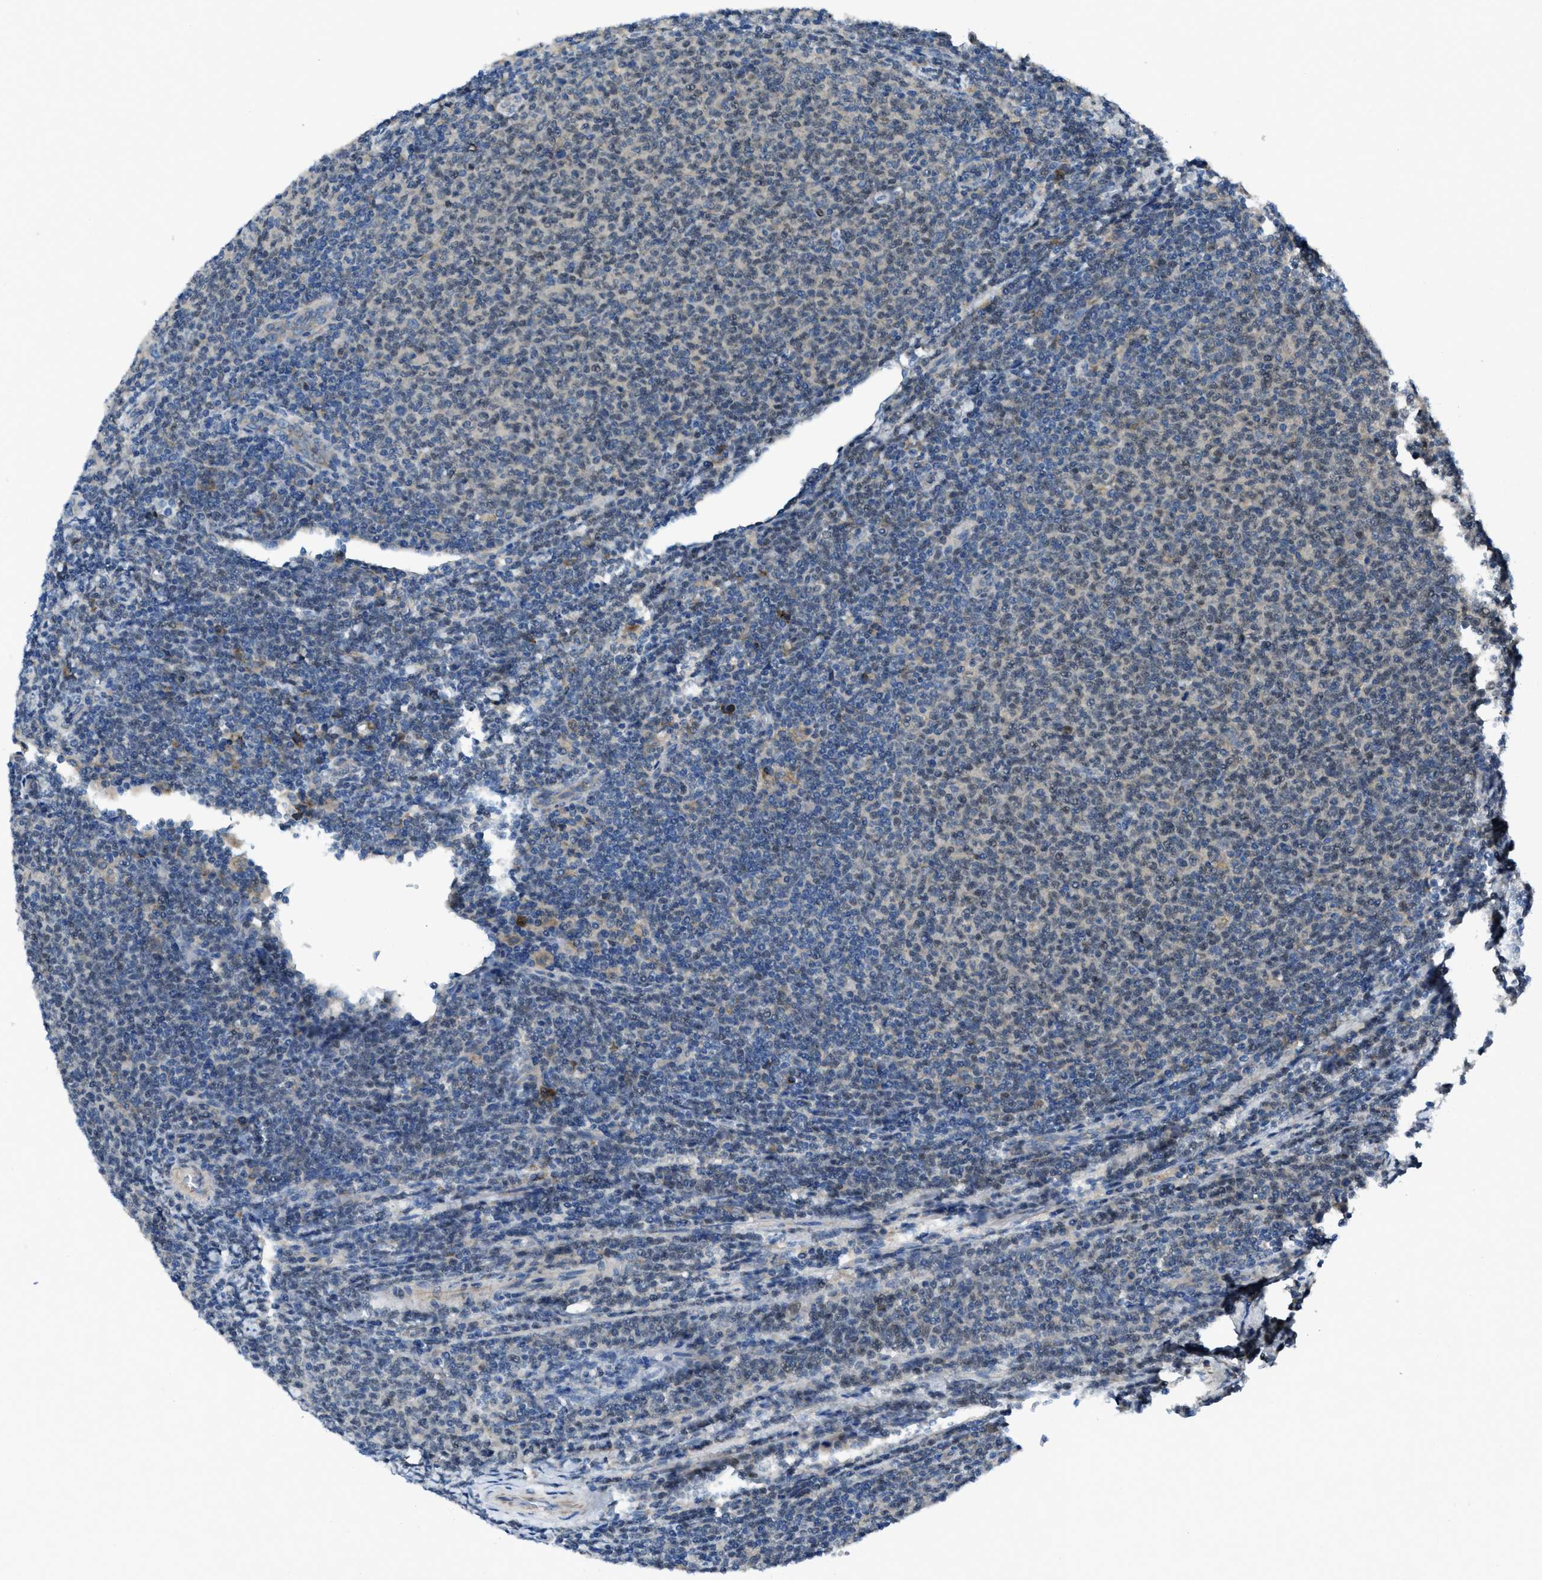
{"staining": {"intensity": "weak", "quantity": "<25%", "location": "nuclear"}, "tissue": "lymphoma", "cell_type": "Tumor cells", "image_type": "cancer", "snomed": [{"axis": "morphology", "description": "Malignant lymphoma, non-Hodgkin's type, Low grade"}, {"axis": "topography", "description": "Lymph node"}], "caption": "A high-resolution histopathology image shows immunohistochemistry staining of low-grade malignant lymphoma, non-Hodgkin's type, which displays no significant expression in tumor cells.", "gene": "MAP3K20", "patient": {"sex": "male", "age": 66}}